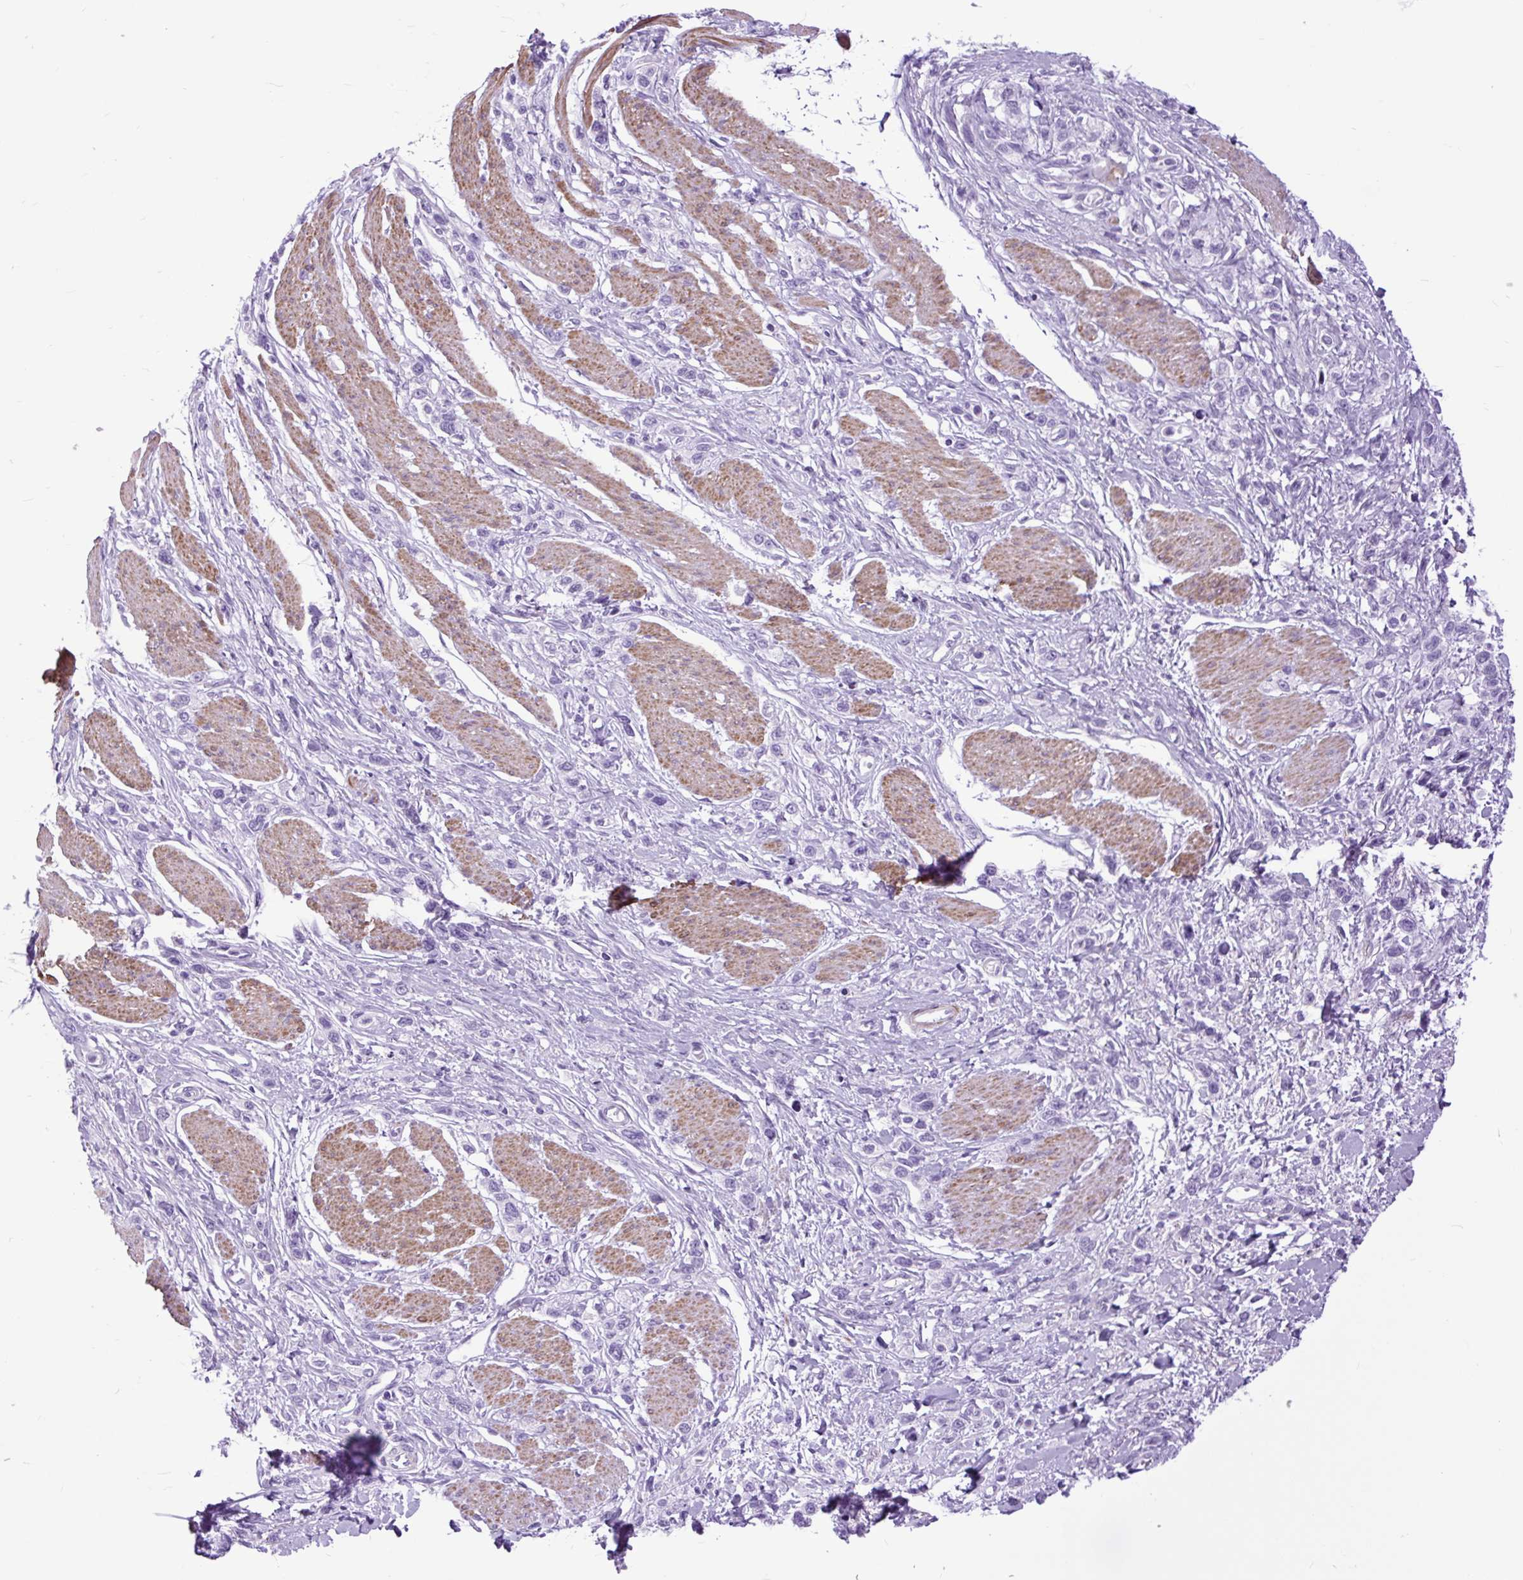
{"staining": {"intensity": "negative", "quantity": "none", "location": "none"}, "tissue": "stomach cancer", "cell_type": "Tumor cells", "image_type": "cancer", "snomed": [{"axis": "morphology", "description": "Adenocarcinoma, NOS"}, {"axis": "topography", "description": "Stomach"}], "caption": "DAB (3,3'-diaminobenzidine) immunohistochemical staining of human adenocarcinoma (stomach) demonstrates no significant positivity in tumor cells.", "gene": "DPP6", "patient": {"sex": "female", "age": 65}}